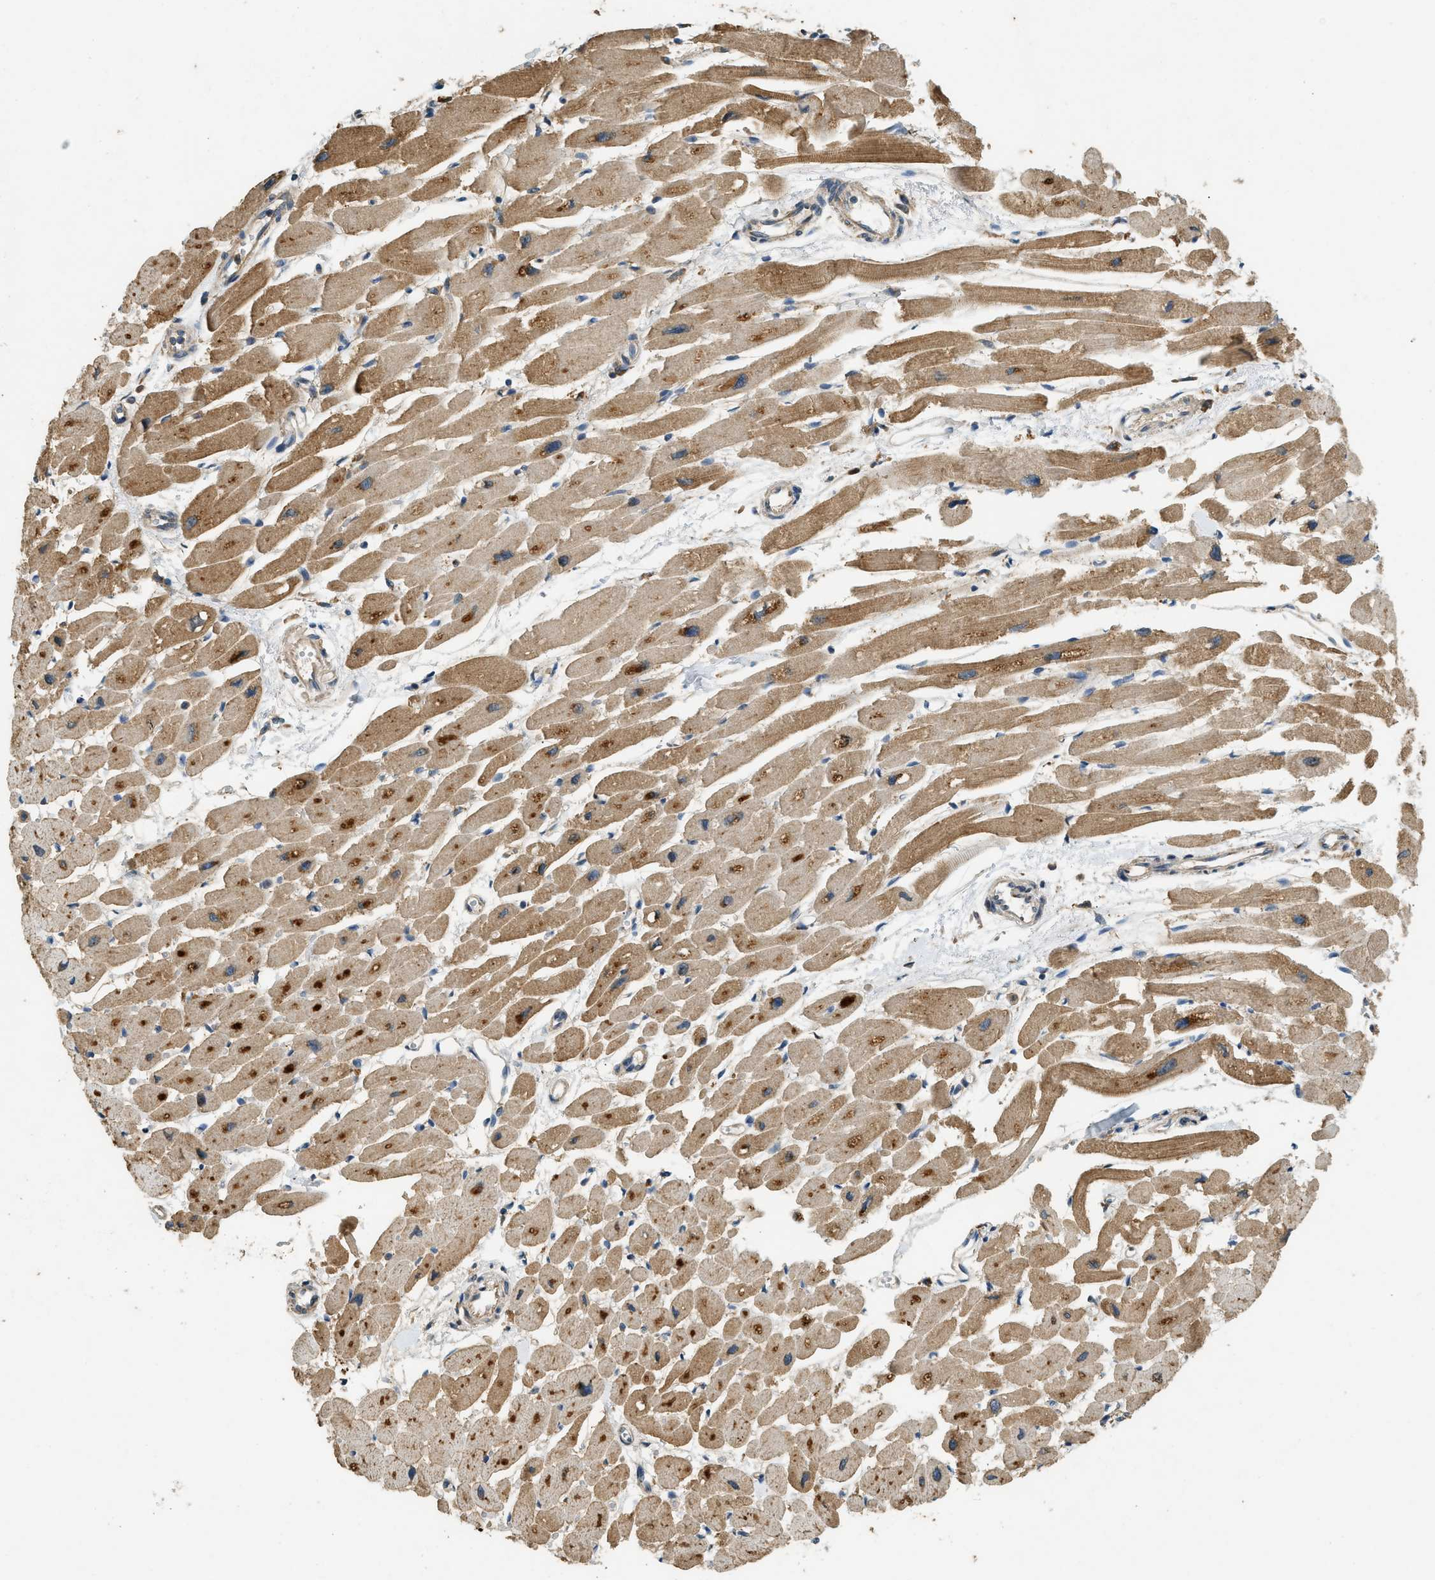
{"staining": {"intensity": "moderate", "quantity": ">75%", "location": "cytoplasmic/membranous"}, "tissue": "heart muscle", "cell_type": "Cardiomyocytes", "image_type": "normal", "snomed": [{"axis": "morphology", "description": "Normal tissue, NOS"}, {"axis": "topography", "description": "Heart"}], "caption": "The immunohistochemical stain highlights moderate cytoplasmic/membranous staining in cardiomyocytes of unremarkable heart muscle. (Stains: DAB (3,3'-diaminobenzidine) in brown, nuclei in blue, Microscopy: brightfield microscopy at high magnification).", "gene": "CTSB", "patient": {"sex": "female", "age": 54}}